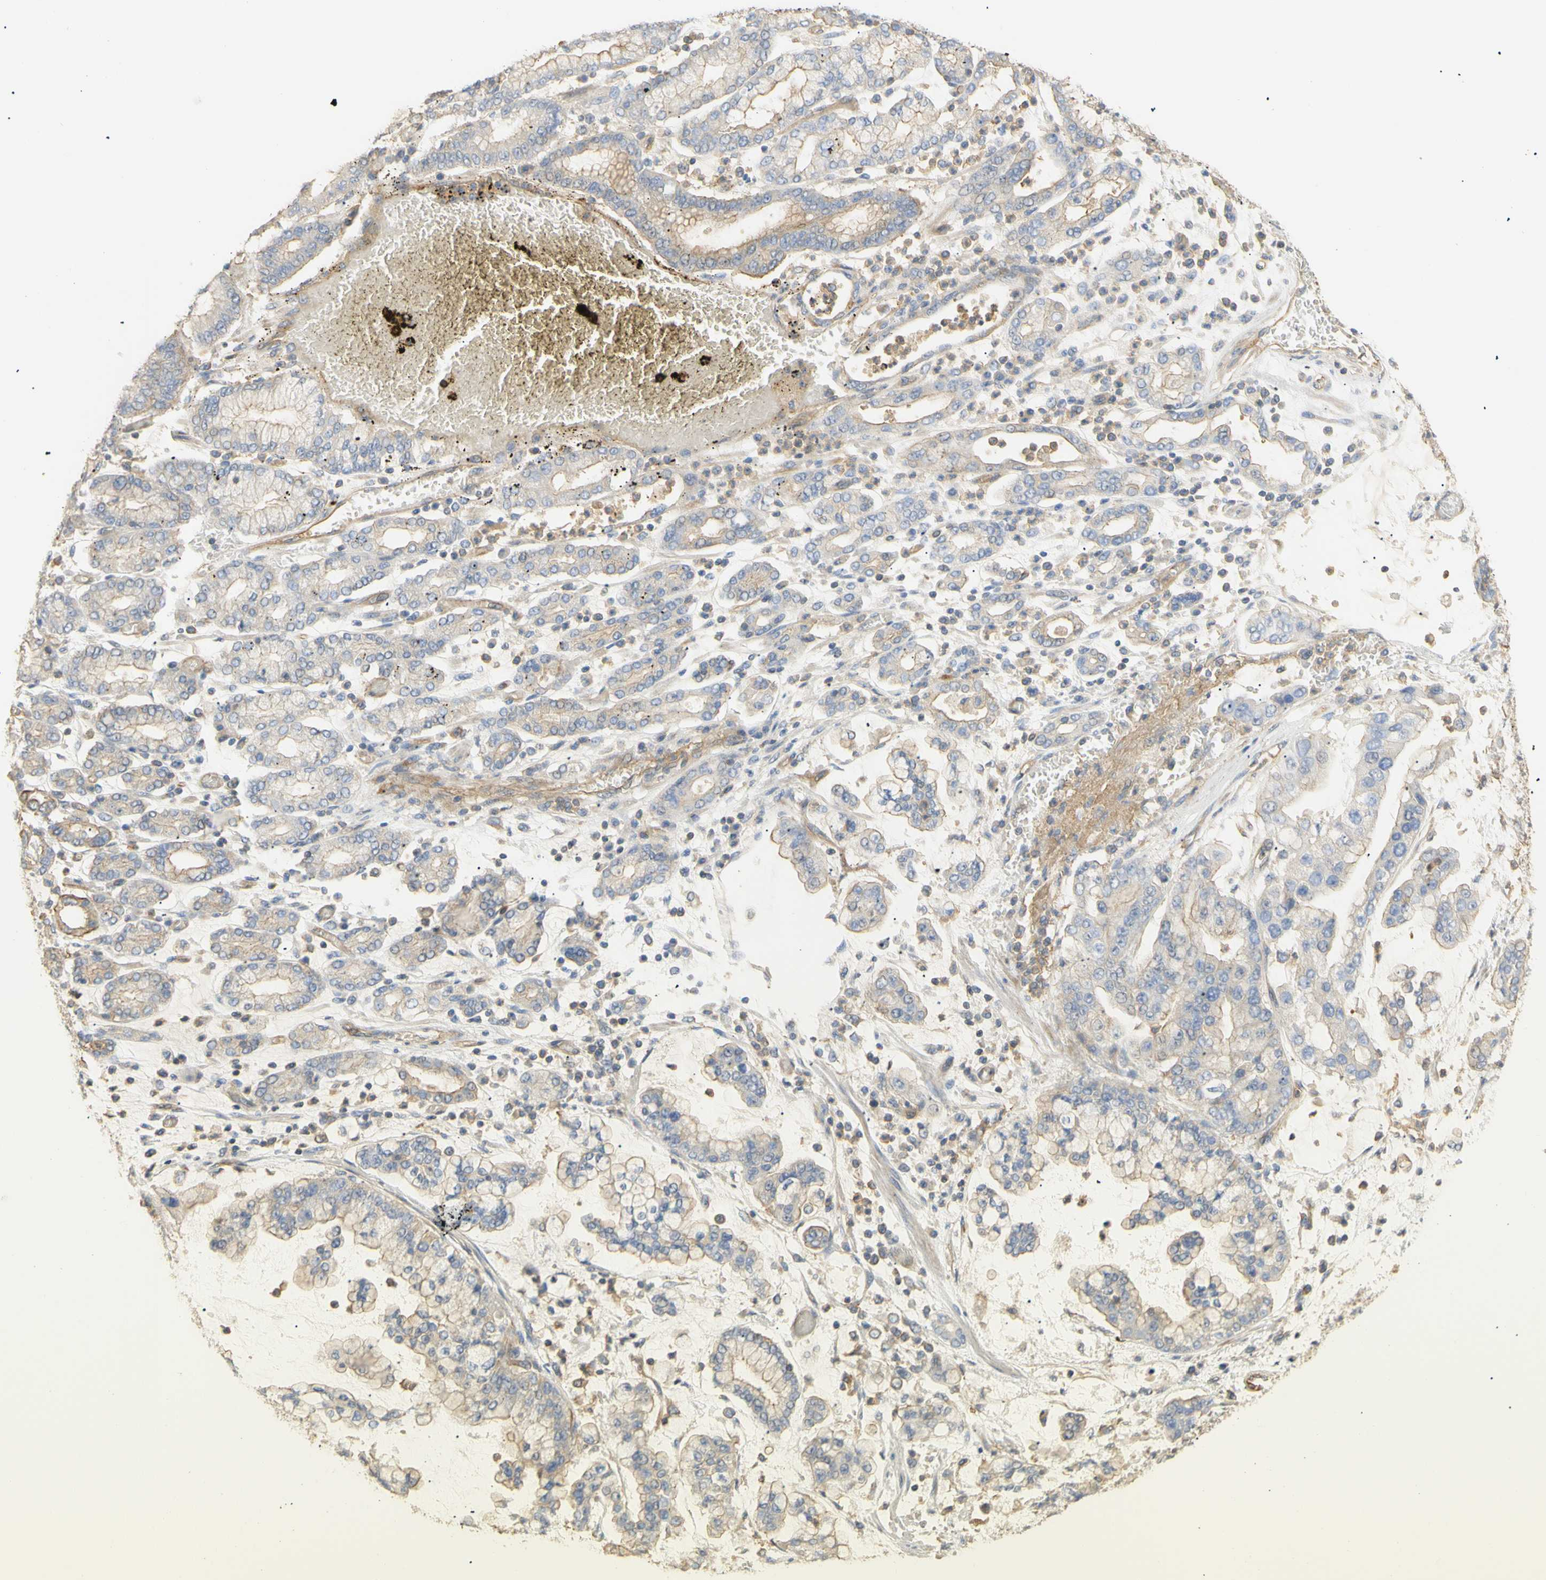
{"staining": {"intensity": "negative", "quantity": "none", "location": "none"}, "tissue": "stomach cancer", "cell_type": "Tumor cells", "image_type": "cancer", "snomed": [{"axis": "morphology", "description": "Normal tissue, NOS"}, {"axis": "morphology", "description": "Adenocarcinoma, NOS"}, {"axis": "topography", "description": "Stomach, upper"}, {"axis": "topography", "description": "Stomach"}], "caption": "Tumor cells show no significant staining in stomach cancer (adenocarcinoma).", "gene": "KCNE4", "patient": {"sex": "male", "age": 76}}